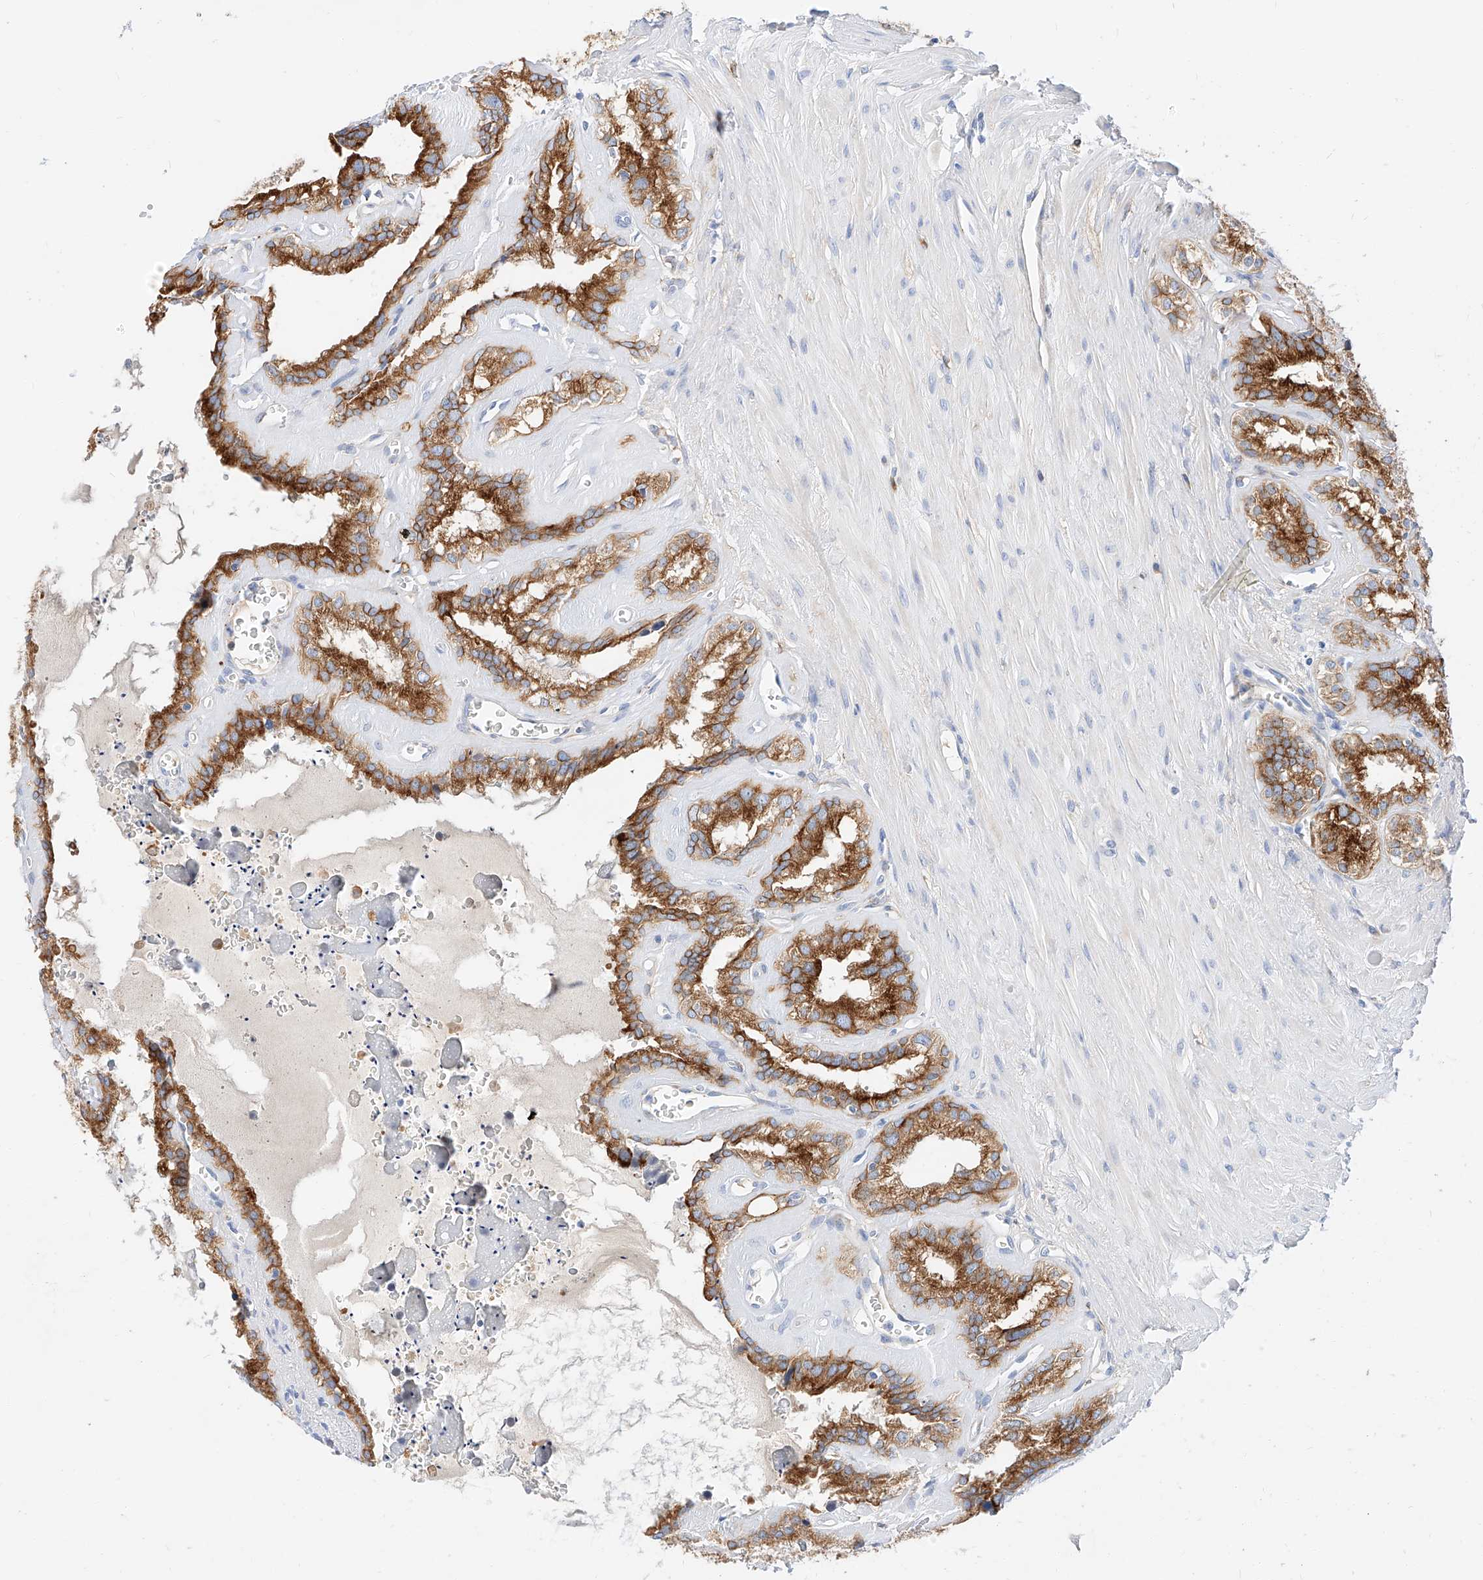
{"staining": {"intensity": "strong", "quantity": ">75%", "location": "cytoplasmic/membranous"}, "tissue": "seminal vesicle", "cell_type": "Glandular cells", "image_type": "normal", "snomed": [{"axis": "morphology", "description": "Normal tissue, NOS"}, {"axis": "topography", "description": "Prostate"}, {"axis": "topography", "description": "Seminal veicle"}], "caption": "This micrograph demonstrates normal seminal vesicle stained with IHC to label a protein in brown. The cytoplasmic/membranous of glandular cells show strong positivity for the protein. Nuclei are counter-stained blue.", "gene": "MAP7", "patient": {"sex": "male", "age": 59}}